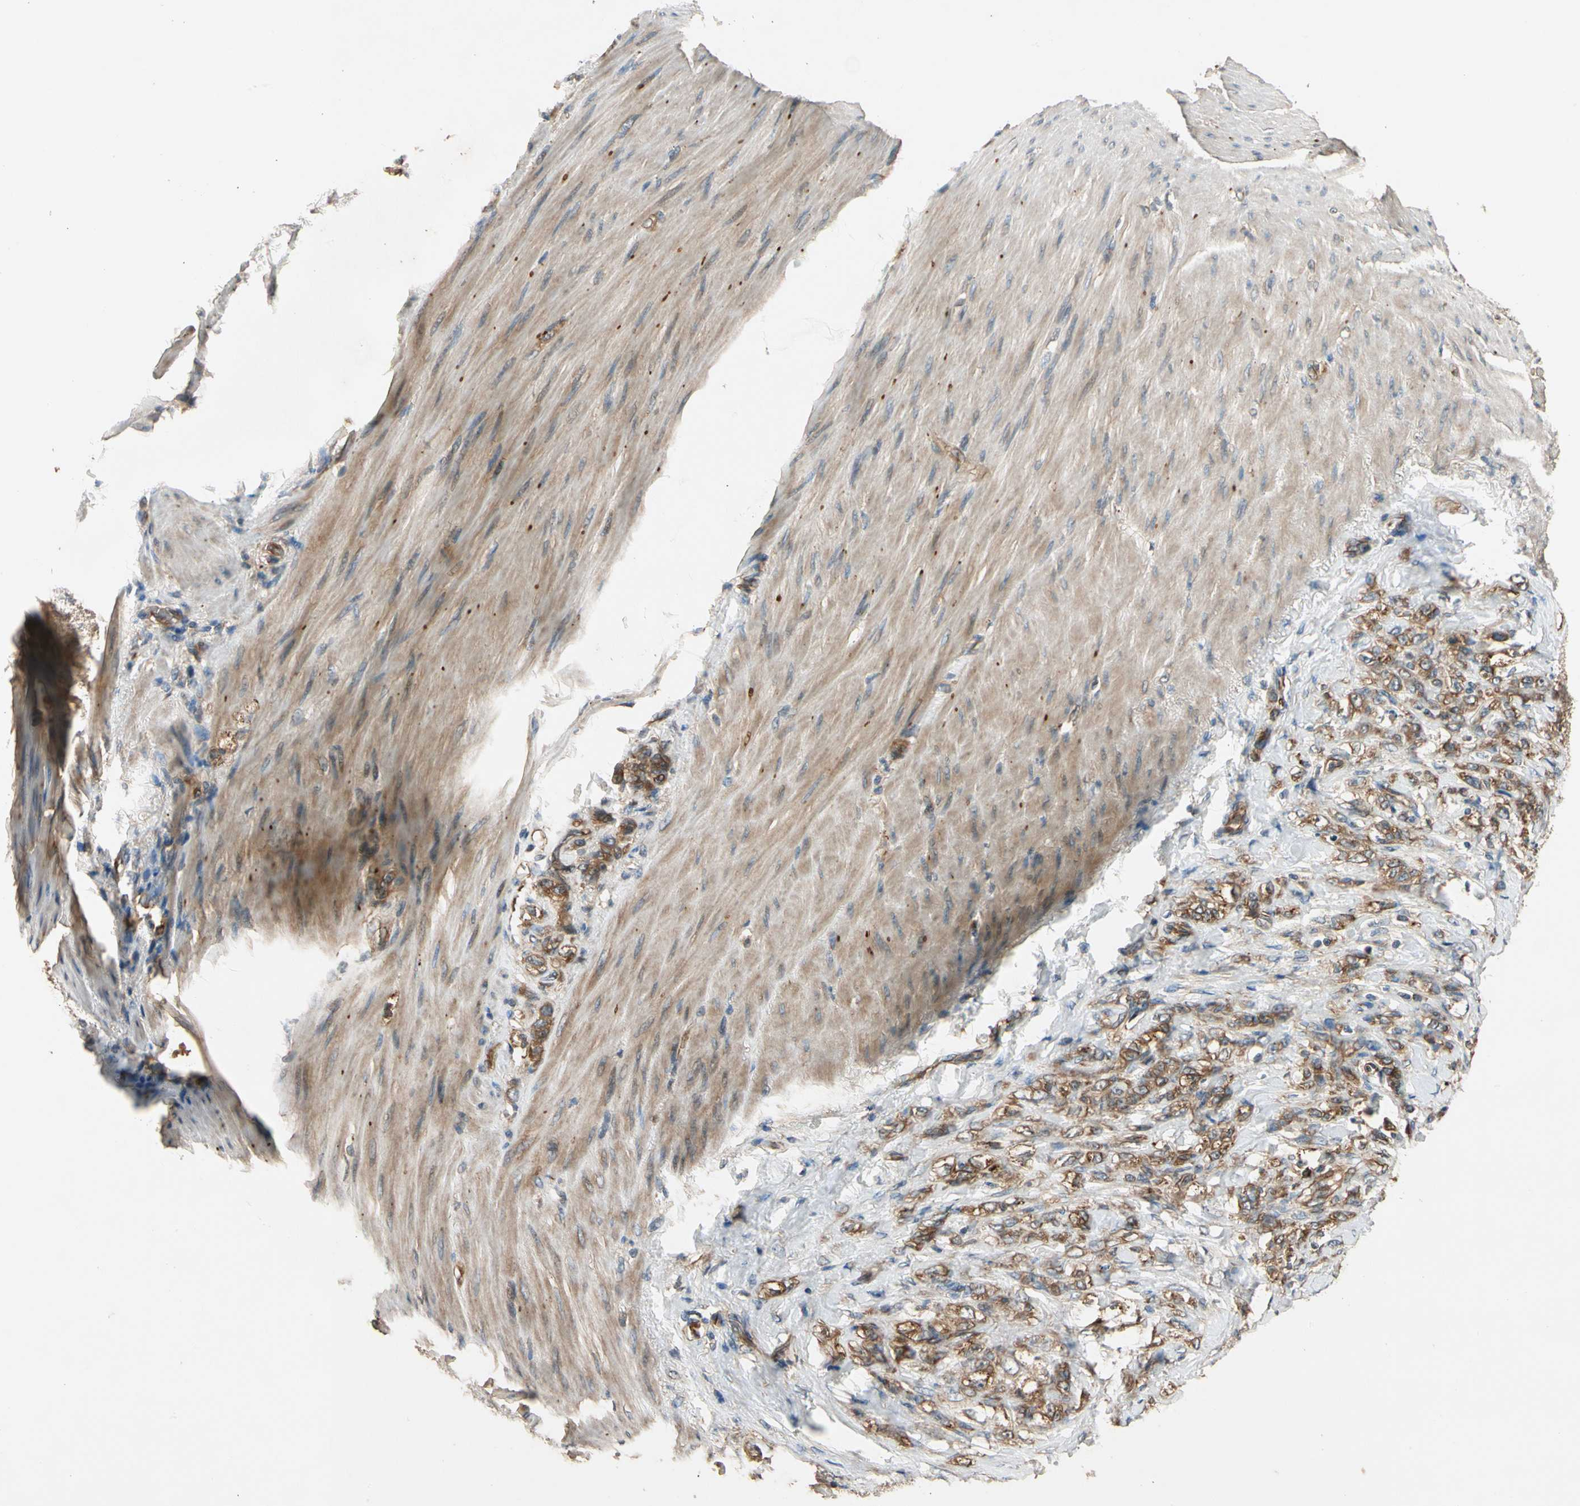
{"staining": {"intensity": "moderate", "quantity": ">75%", "location": "cytoplasmic/membranous"}, "tissue": "stomach cancer", "cell_type": "Tumor cells", "image_type": "cancer", "snomed": [{"axis": "morphology", "description": "Adenocarcinoma, NOS"}, {"axis": "topography", "description": "Stomach"}], "caption": "Brown immunohistochemical staining in stomach adenocarcinoma exhibits moderate cytoplasmic/membranous positivity in about >75% of tumor cells. The protein of interest is stained brown, and the nuclei are stained in blue (DAB (3,3'-diaminobenzidine) IHC with brightfield microscopy, high magnification).", "gene": "ROCK2", "patient": {"sex": "male", "age": 82}}